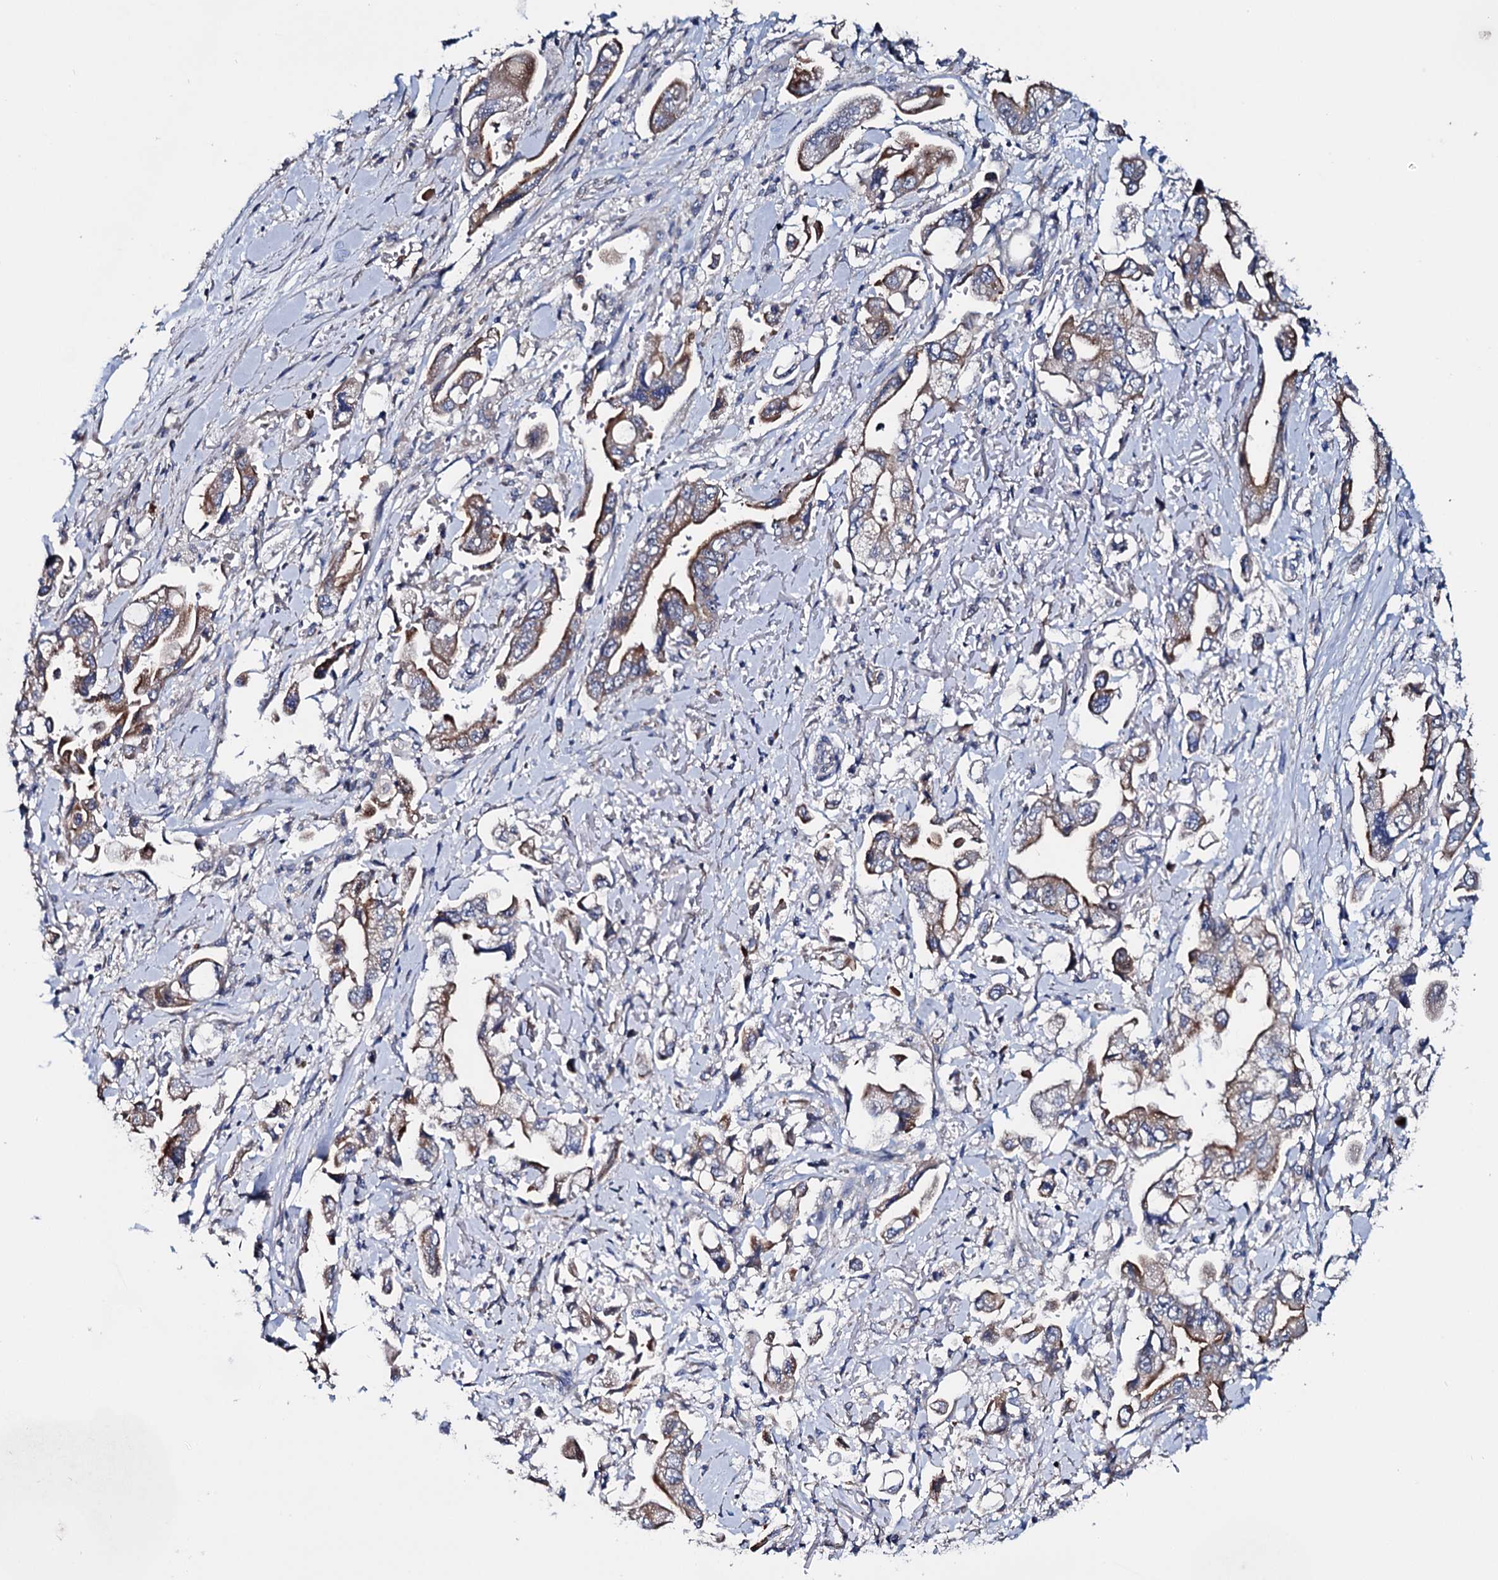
{"staining": {"intensity": "moderate", "quantity": ">75%", "location": "cytoplasmic/membranous"}, "tissue": "stomach cancer", "cell_type": "Tumor cells", "image_type": "cancer", "snomed": [{"axis": "morphology", "description": "Adenocarcinoma, NOS"}, {"axis": "topography", "description": "Stomach"}], "caption": "Stomach cancer (adenocarcinoma) stained with IHC reveals moderate cytoplasmic/membranous staining in approximately >75% of tumor cells.", "gene": "EYA4", "patient": {"sex": "male", "age": 62}}